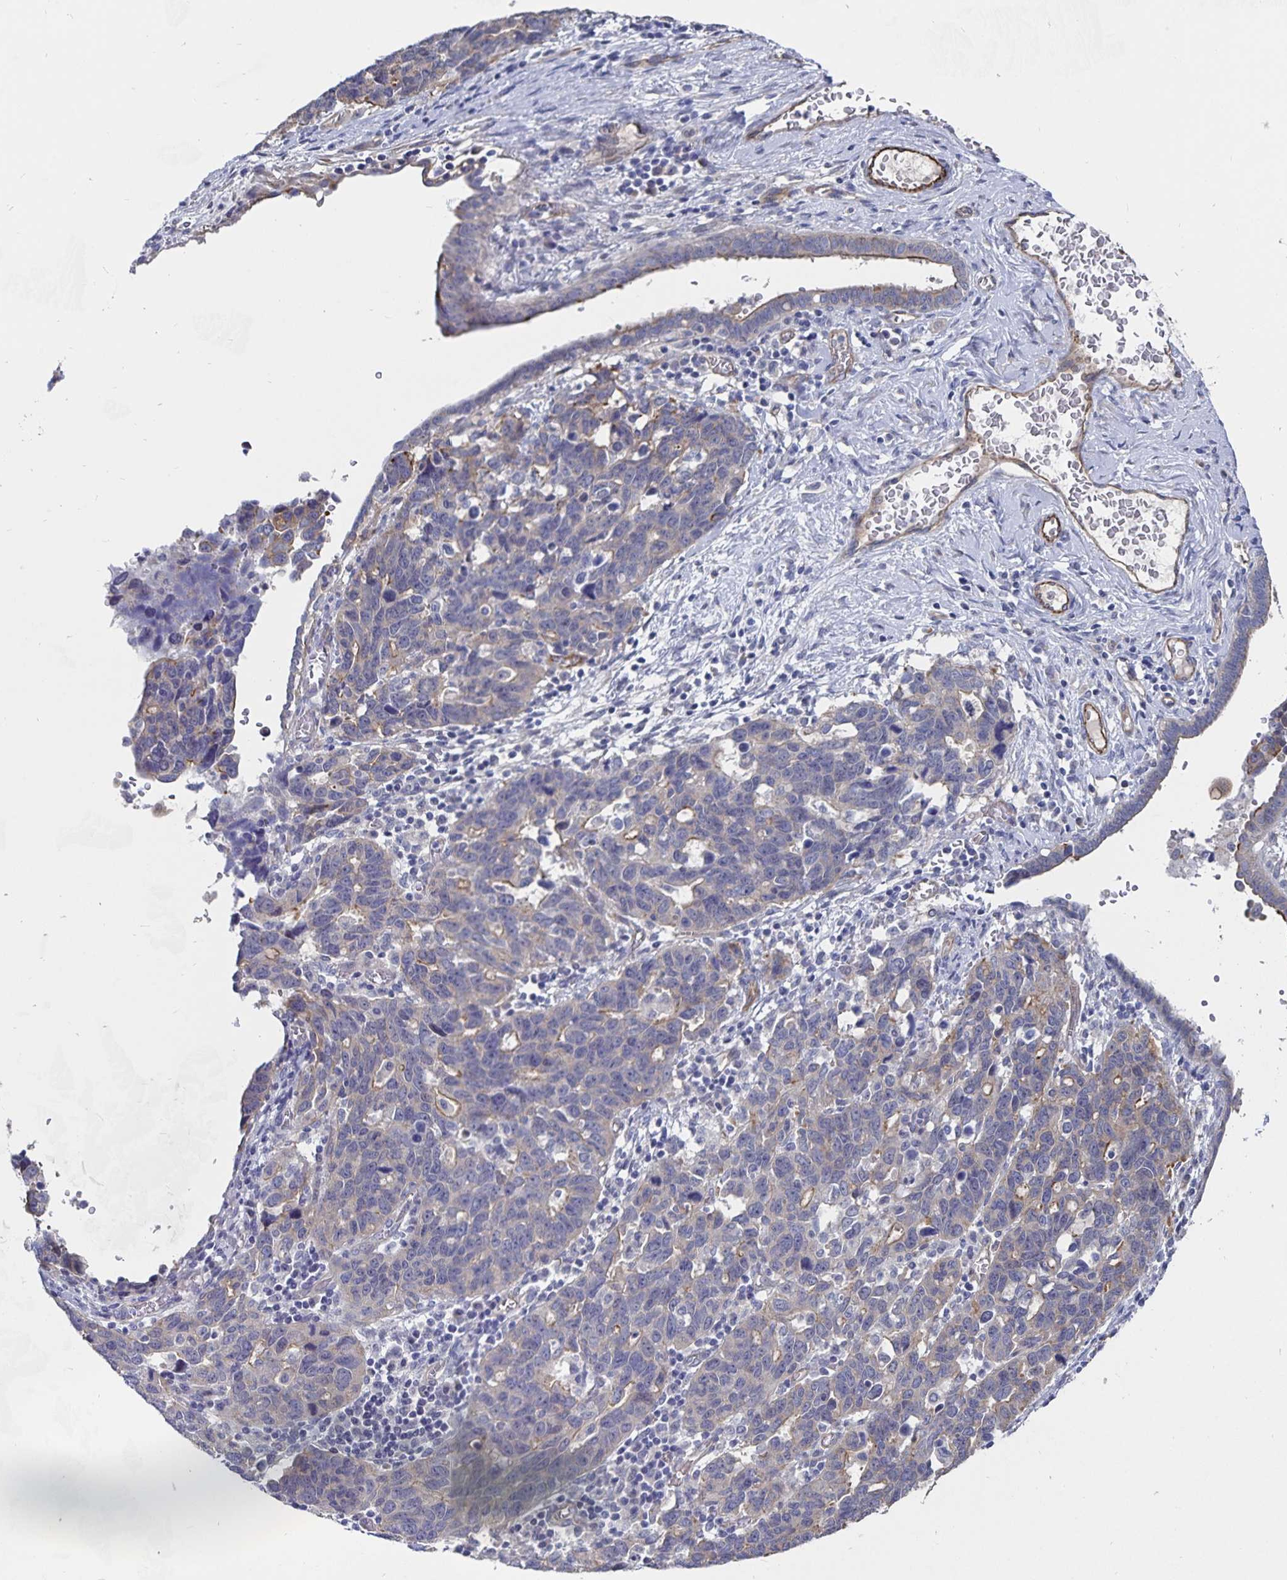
{"staining": {"intensity": "weak", "quantity": "<25%", "location": "cytoplasmic/membranous"}, "tissue": "ovarian cancer", "cell_type": "Tumor cells", "image_type": "cancer", "snomed": [{"axis": "morphology", "description": "Cystadenocarcinoma, serous, NOS"}, {"axis": "topography", "description": "Ovary"}], "caption": "The histopathology image exhibits no significant positivity in tumor cells of ovarian cancer (serous cystadenocarcinoma).", "gene": "SSTR1", "patient": {"sex": "female", "age": 69}}